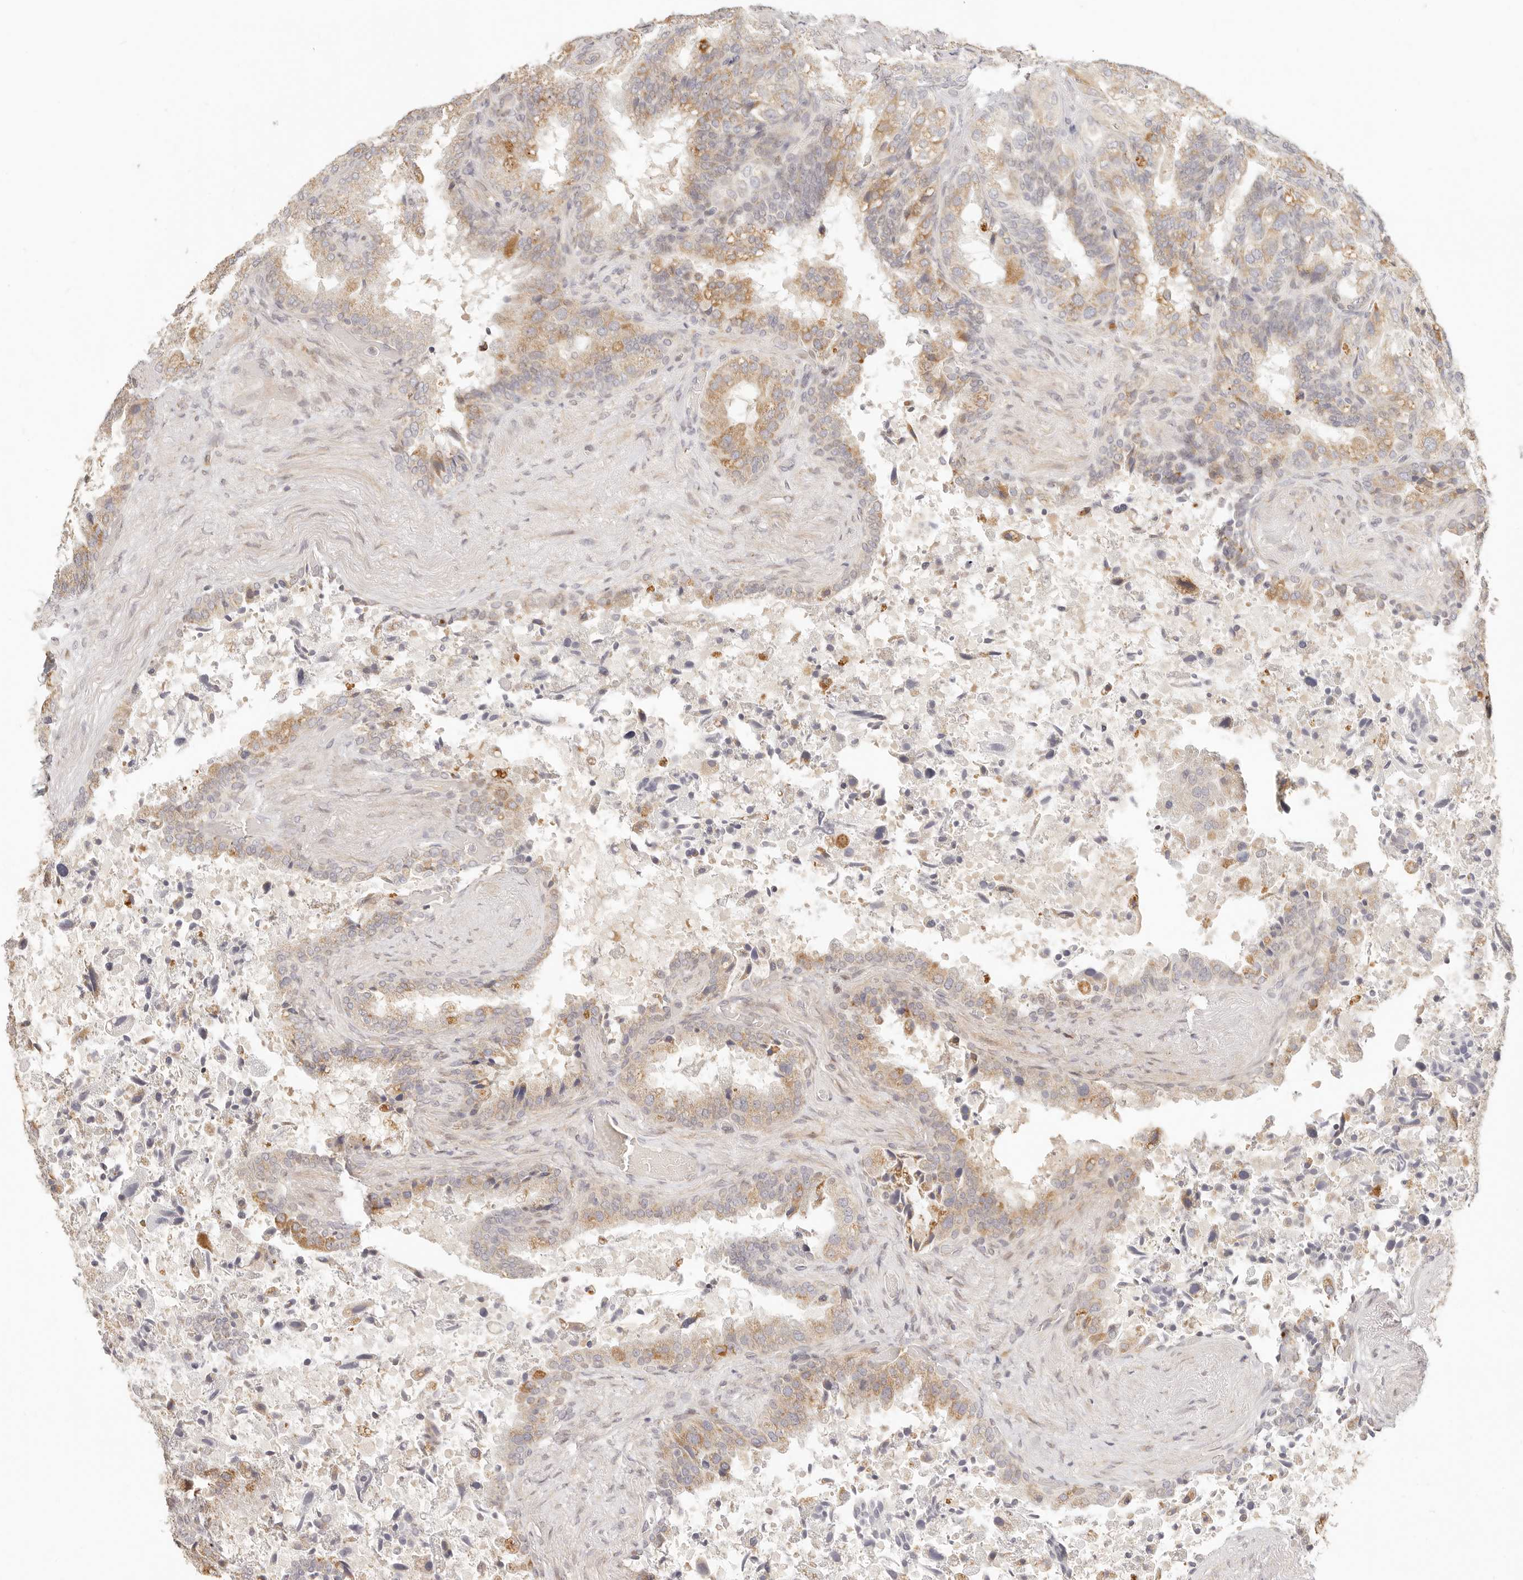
{"staining": {"intensity": "moderate", "quantity": ">75%", "location": "cytoplasmic/membranous"}, "tissue": "seminal vesicle", "cell_type": "Glandular cells", "image_type": "normal", "snomed": [{"axis": "morphology", "description": "Normal tissue, NOS"}, {"axis": "topography", "description": "Seminal veicle"}, {"axis": "topography", "description": "Peripheral nerve tissue"}], "caption": "Seminal vesicle stained with a brown dye exhibits moderate cytoplasmic/membranous positive positivity in about >75% of glandular cells.", "gene": "FAM20B", "patient": {"sex": "male", "age": 63}}